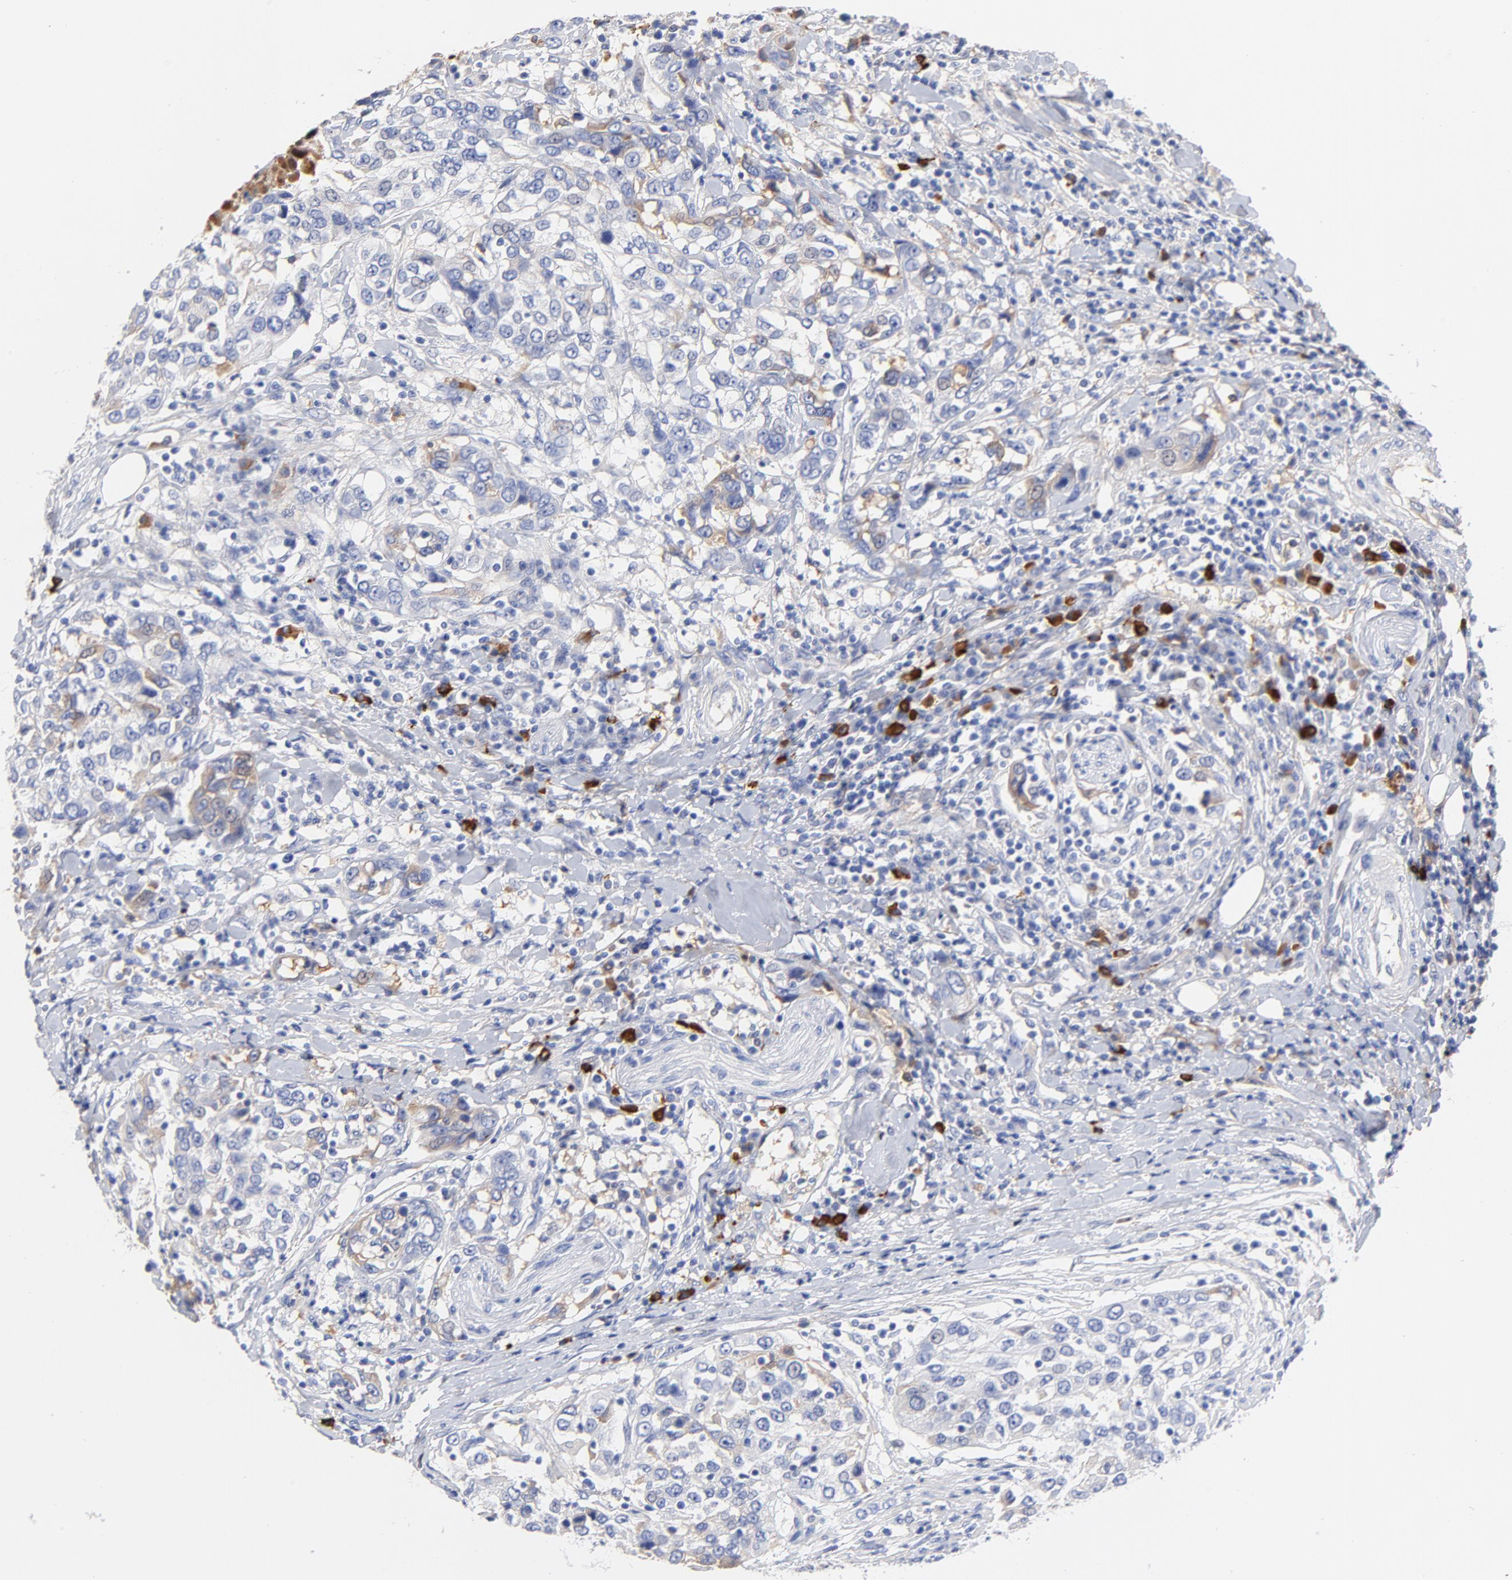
{"staining": {"intensity": "weak", "quantity": "25%-75%", "location": "cytoplasmic/membranous"}, "tissue": "urothelial cancer", "cell_type": "Tumor cells", "image_type": "cancer", "snomed": [{"axis": "morphology", "description": "Urothelial carcinoma, High grade"}, {"axis": "topography", "description": "Urinary bladder"}], "caption": "Immunohistochemistry (IHC) (DAB) staining of urothelial carcinoma (high-grade) displays weak cytoplasmic/membranous protein expression in approximately 25%-75% of tumor cells.", "gene": "IGLV3-10", "patient": {"sex": "female", "age": 80}}